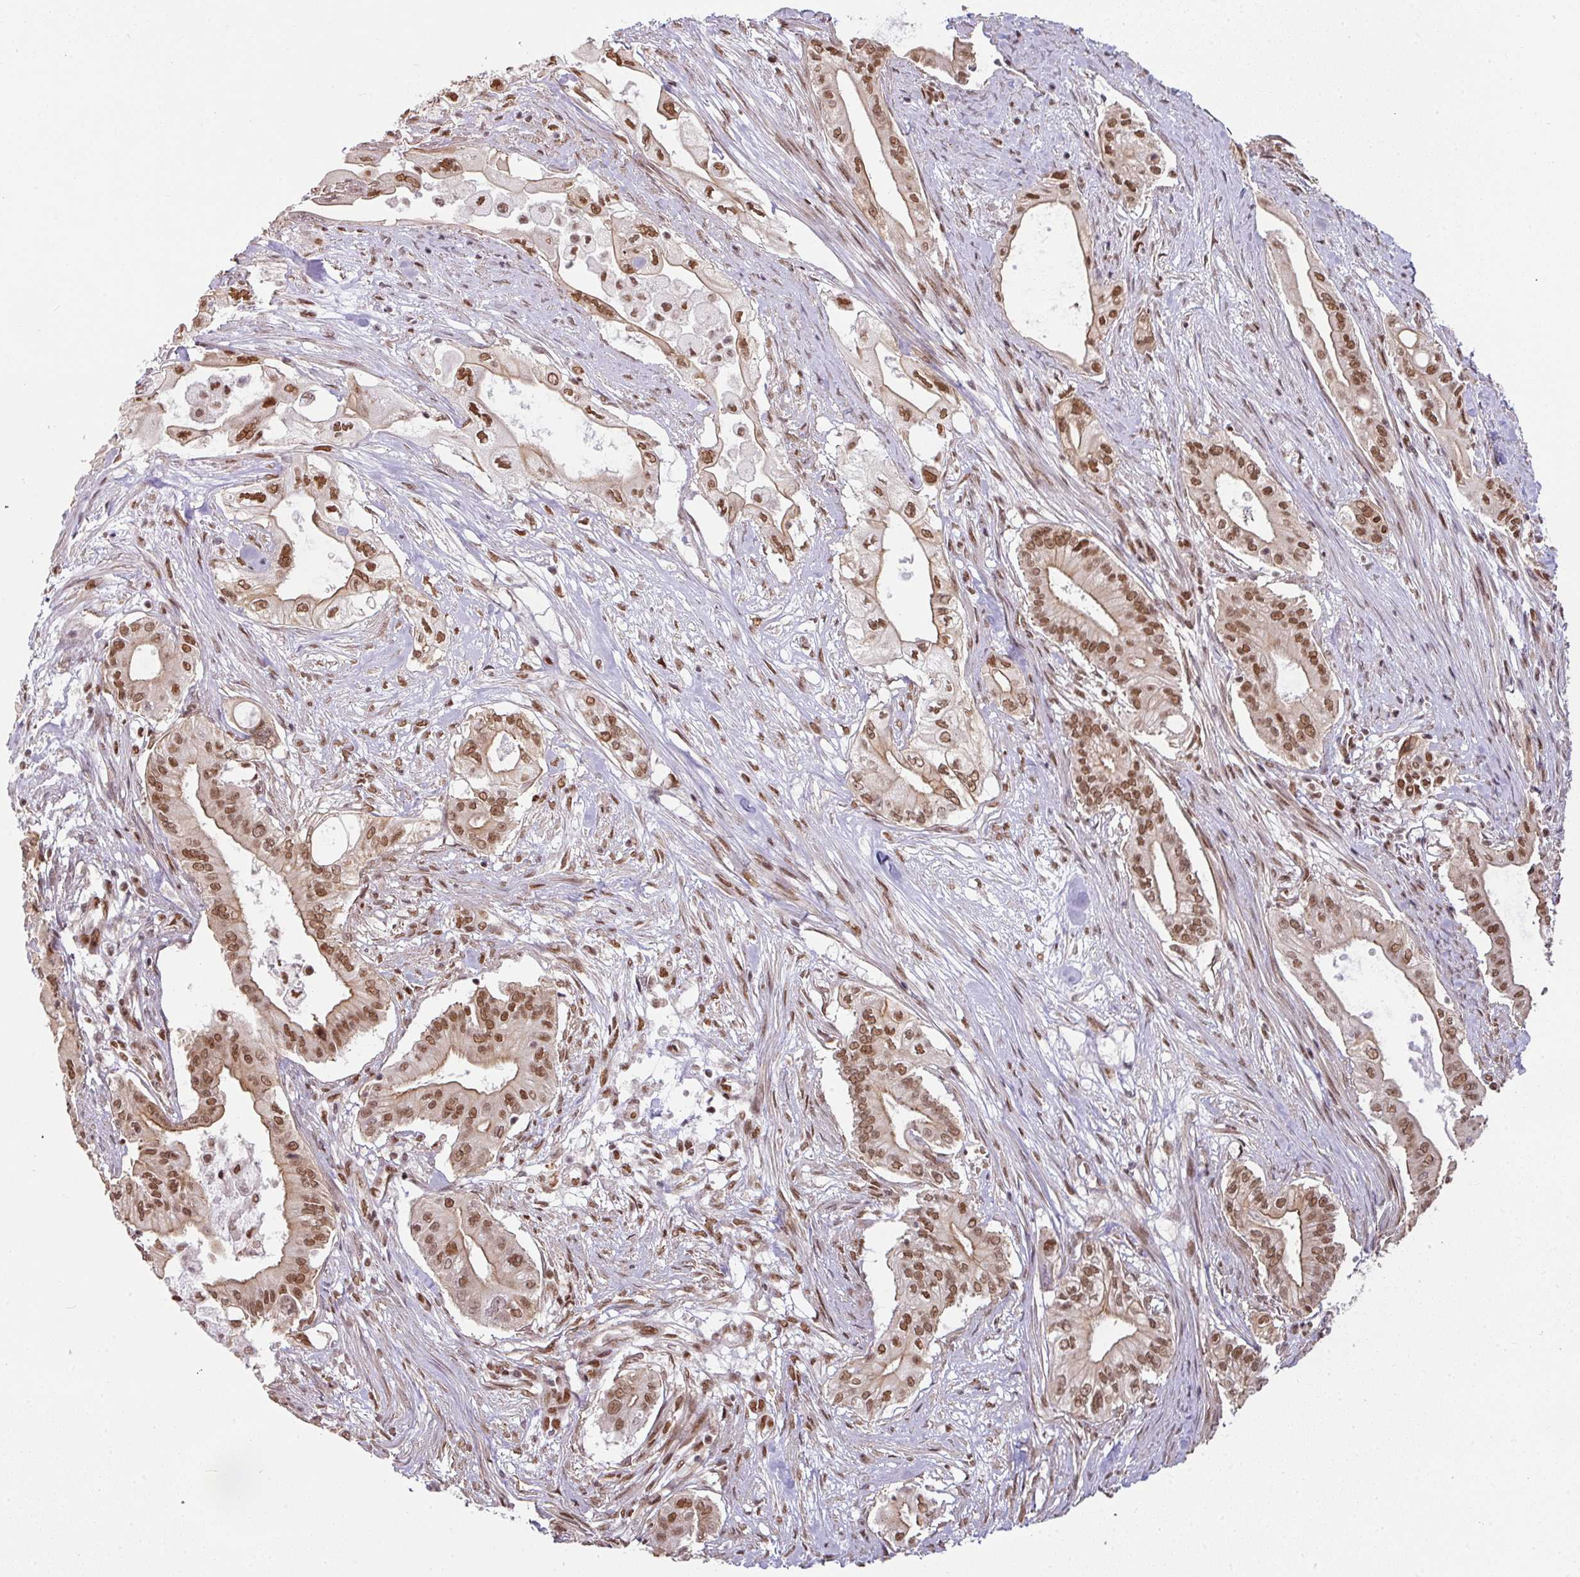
{"staining": {"intensity": "moderate", "quantity": ">75%", "location": "cytoplasmic/membranous,nuclear"}, "tissue": "pancreatic cancer", "cell_type": "Tumor cells", "image_type": "cancer", "snomed": [{"axis": "morphology", "description": "Adenocarcinoma, NOS"}, {"axis": "topography", "description": "Pancreas"}], "caption": "The photomicrograph displays staining of pancreatic cancer, revealing moderate cytoplasmic/membranous and nuclear protein staining (brown color) within tumor cells. (DAB (3,3'-diaminobenzidine) = brown stain, brightfield microscopy at high magnification).", "gene": "NCOA5", "patient": {"sex": "female", "age": 68}}